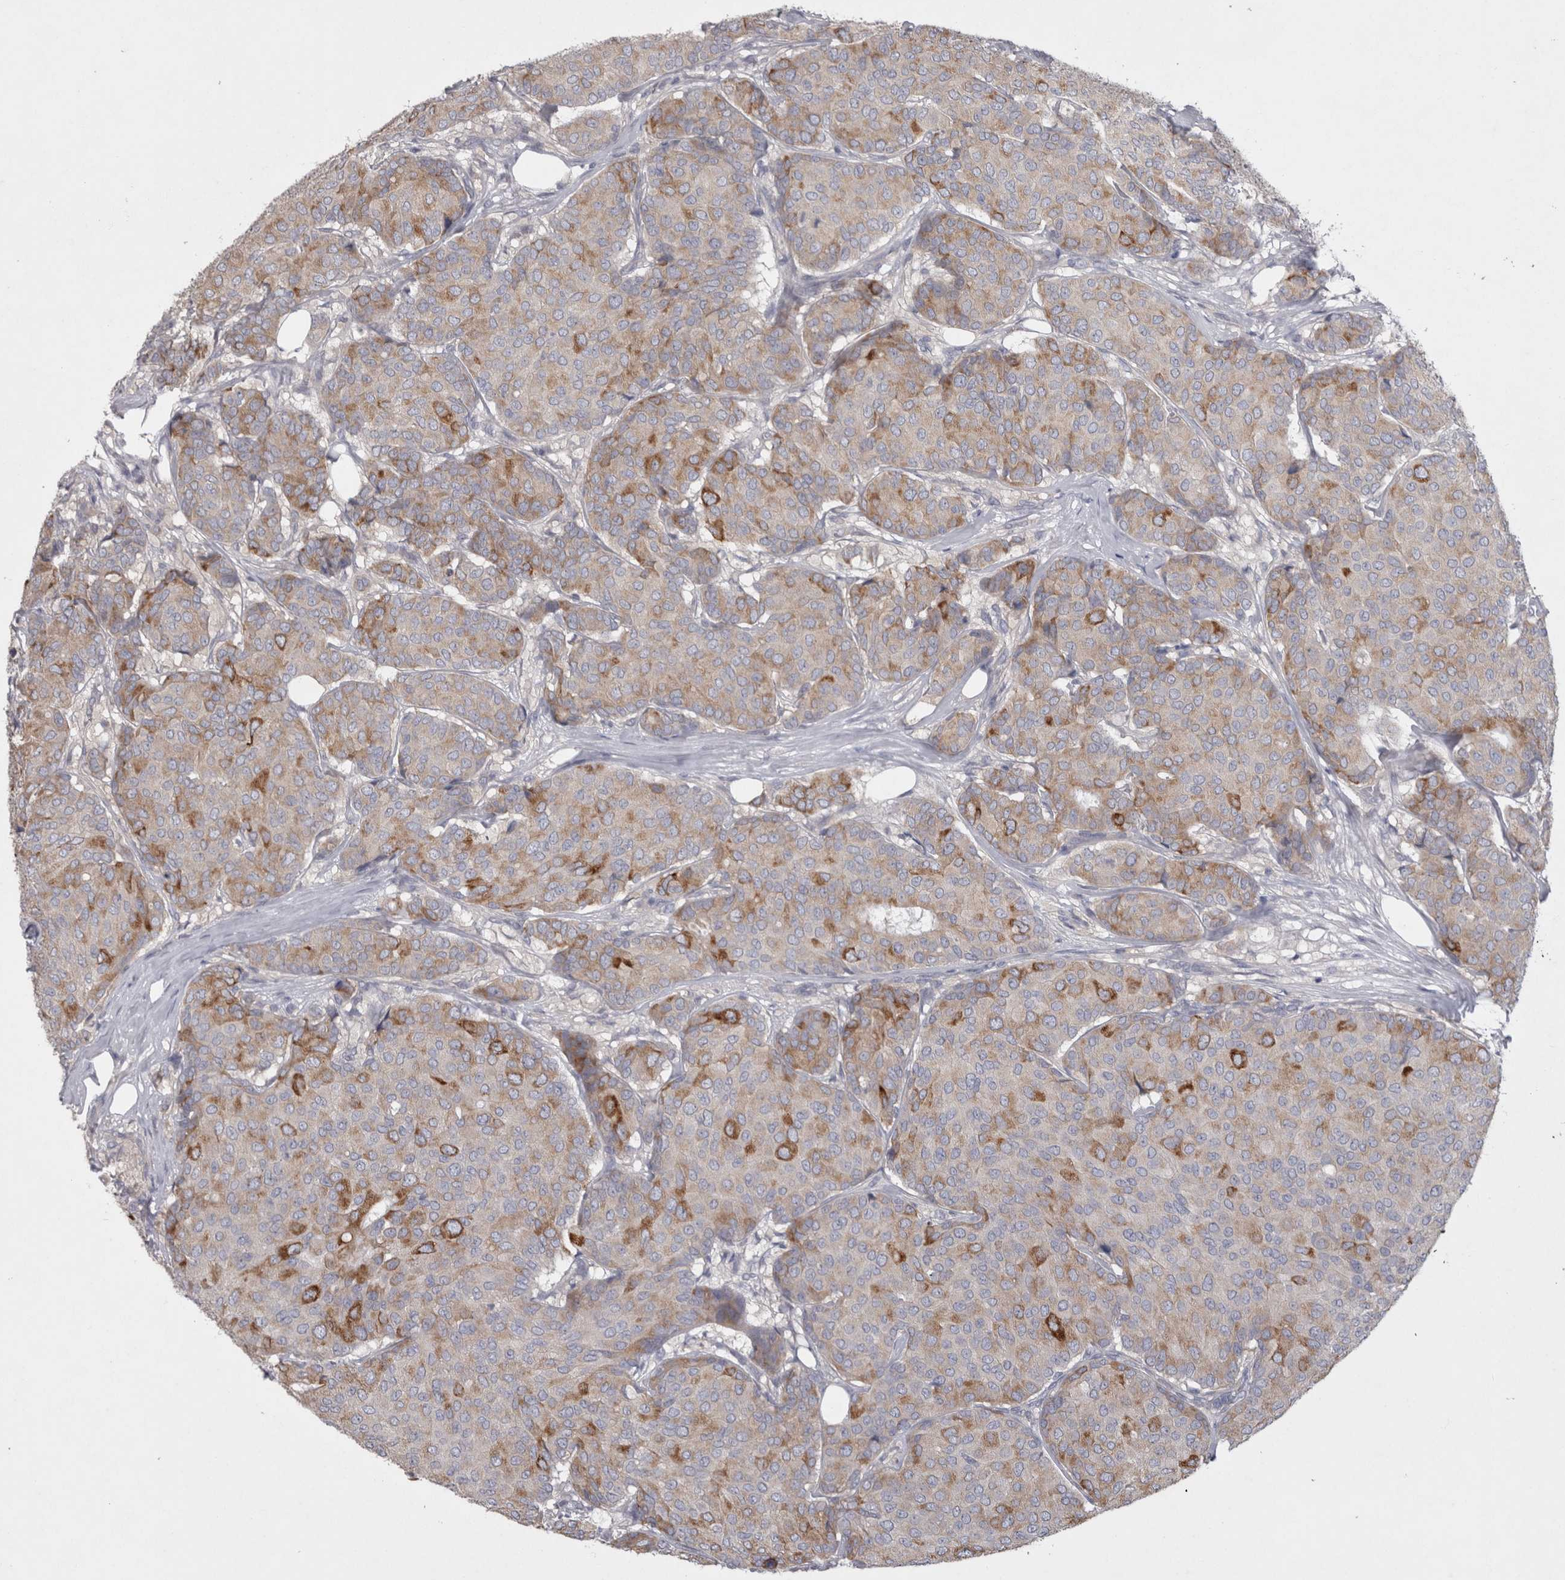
{"staining": {"intensity": "moderate", "quantity": "<25%", "location": "cytoplasmic/membranous"}, "tissue": "breast cancer", "cell_type": "Tumor cells", "image_type": "cancer", "snomed": [{"axis": "morphology", "description": "Duct carcinoma"}, {"axis": "topography", "description": "Breast"}], "caption": "Protein expression analysis of breast cancer (invasive ductal carcinoma) exhibits moderate cytoplasmic/membranous positivity in approximately <25% of tumor cells.", "gene": "LRRC40", "patient": {"sex": "female", "age": 75}}